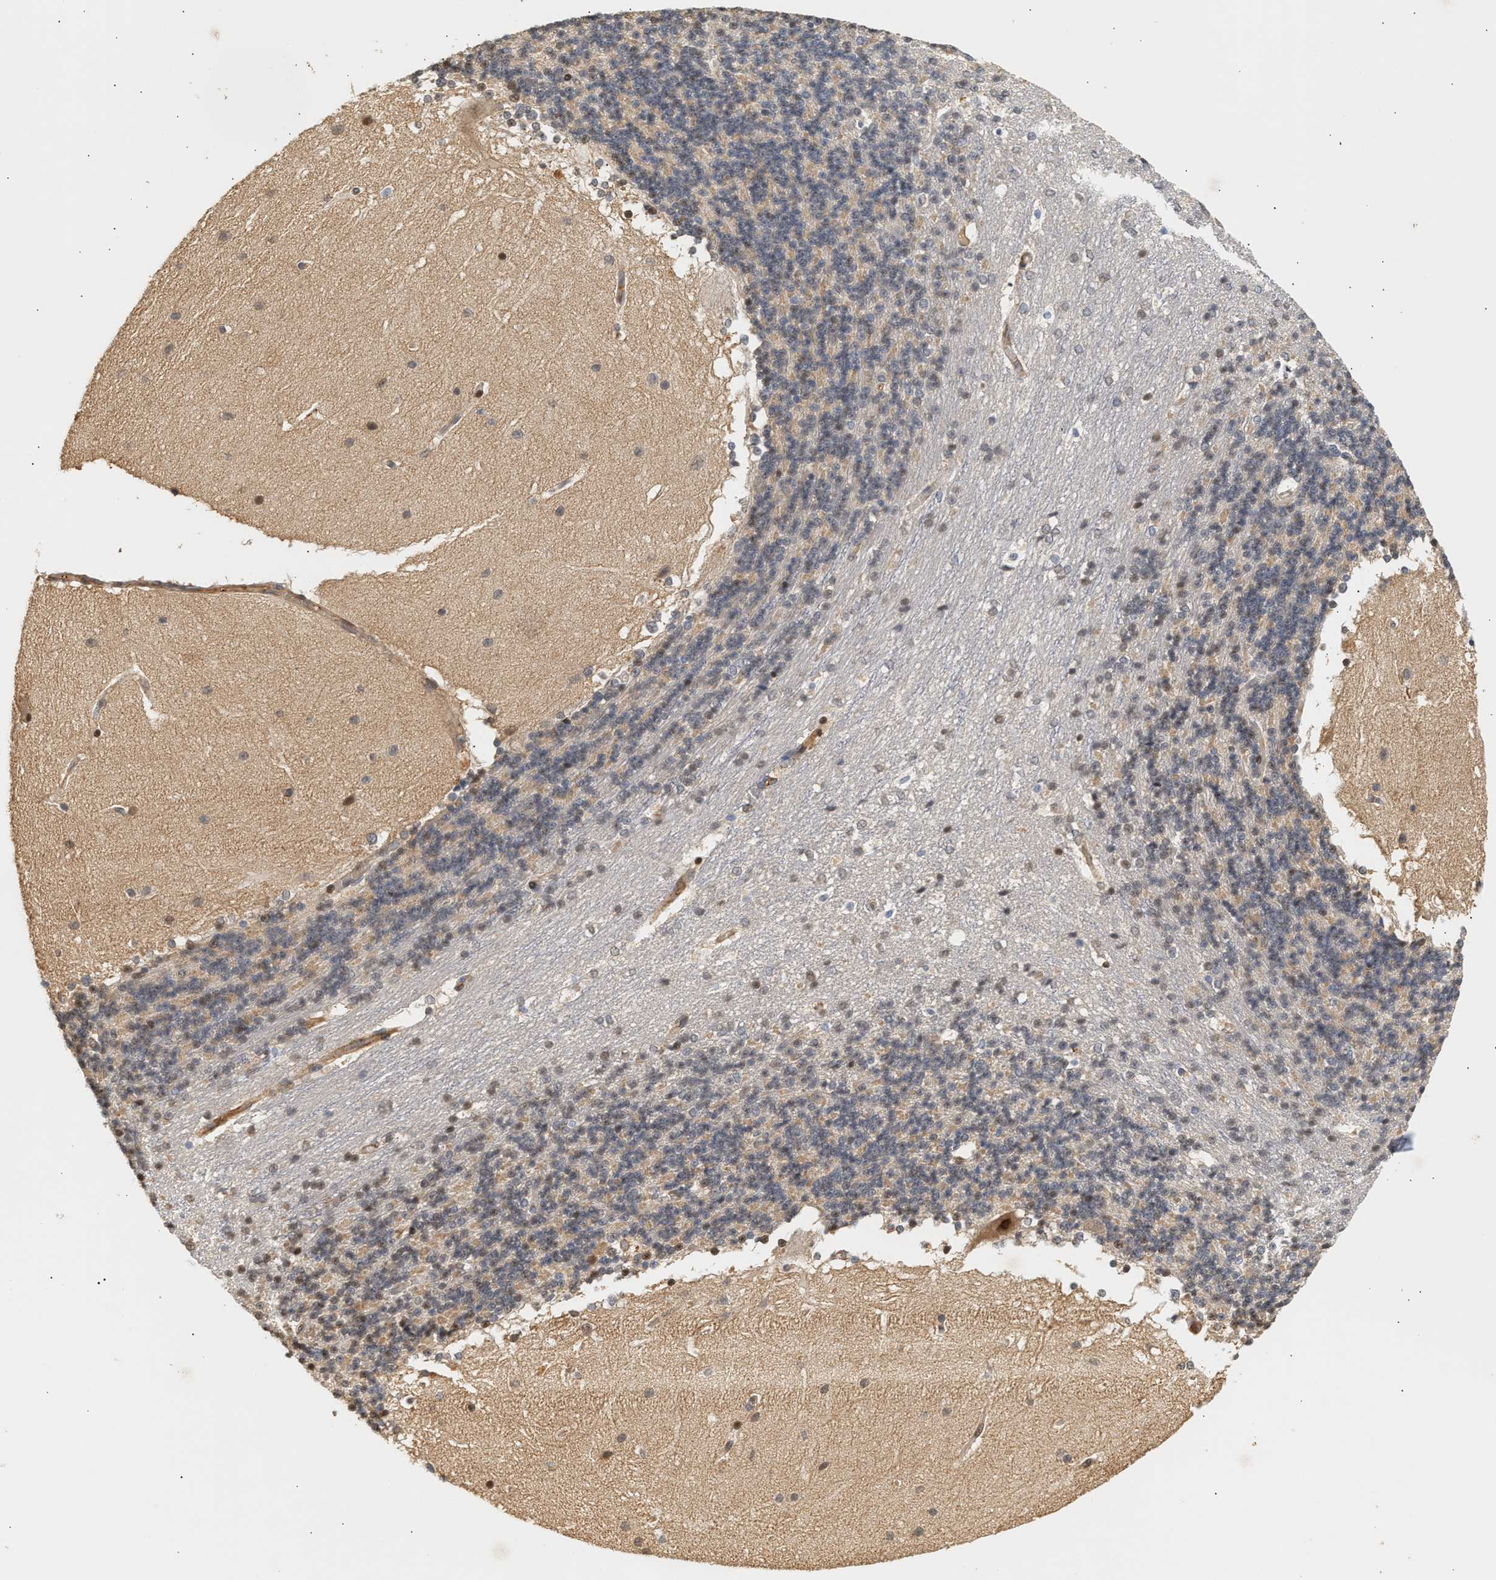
{"staining": {"intensity": "weak", "quantity": "<25%", "location": "cytoplasmic/membranous"}, "tissue": "cerebellum", "cell_type": "Cells in granular layer", "image_type": "normal", "snomed": [{"axis": "morphology", "description": "Normal tissue, NOS"}, {"axis": "topography", "description": "Cerebellum"}], "caption": "DAB immunohistochemical staining of normal human cerebellum demonstrates no significant positivity in cells in granular layer.", "gene": "PLXND1", "patient": {"sex": "female", "age": 19}}